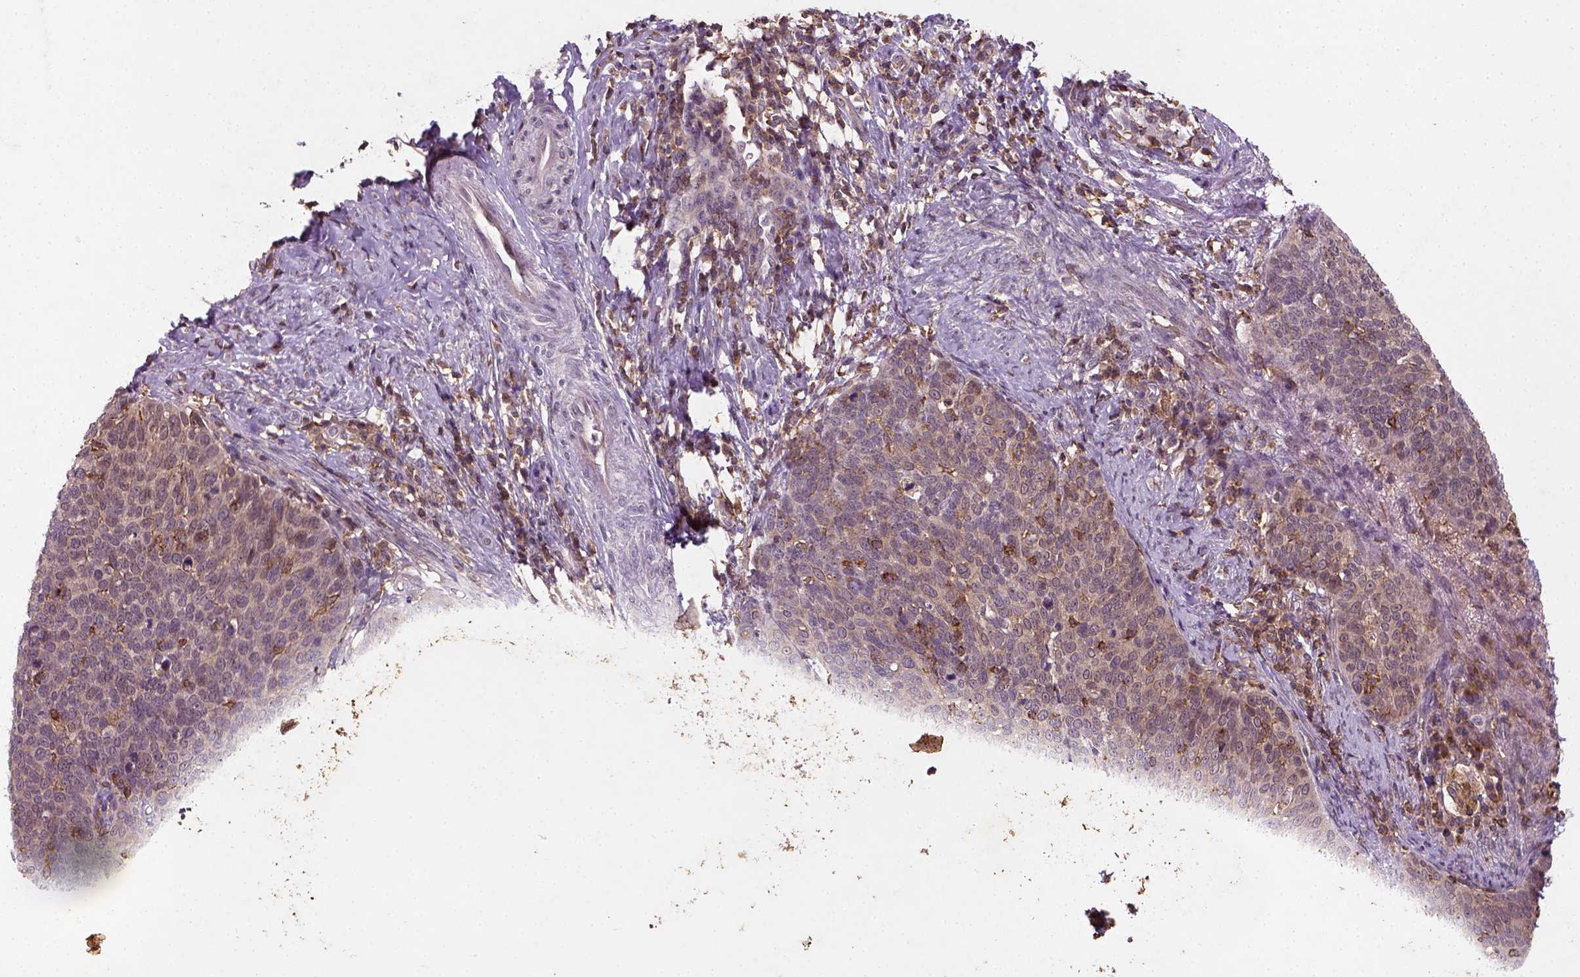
{"staining": {"intensity": "moderate", "quantity": "<25%", "location": "cytoplasmic/membranous"}, "tissue": "cervical cancer", "cell_type": "Tumor cells", "image_type": "cancer", "snomed": [{"axis": "morphology", "description": "Normal tissue, NOS"}, {"axis": "morphology", "description": "Squamous cell carcinoma, NOS"}, {"axis": "topography", "description": "Cervix"}], "caption": "Tumor cells exhibit moderate cytoplasmic/membranous staining in approximately <25% of cells in squamous cell carcinoma (cervical).", "gene": "CAMKK1", "patient": {"sex": "female", "age": 39}}